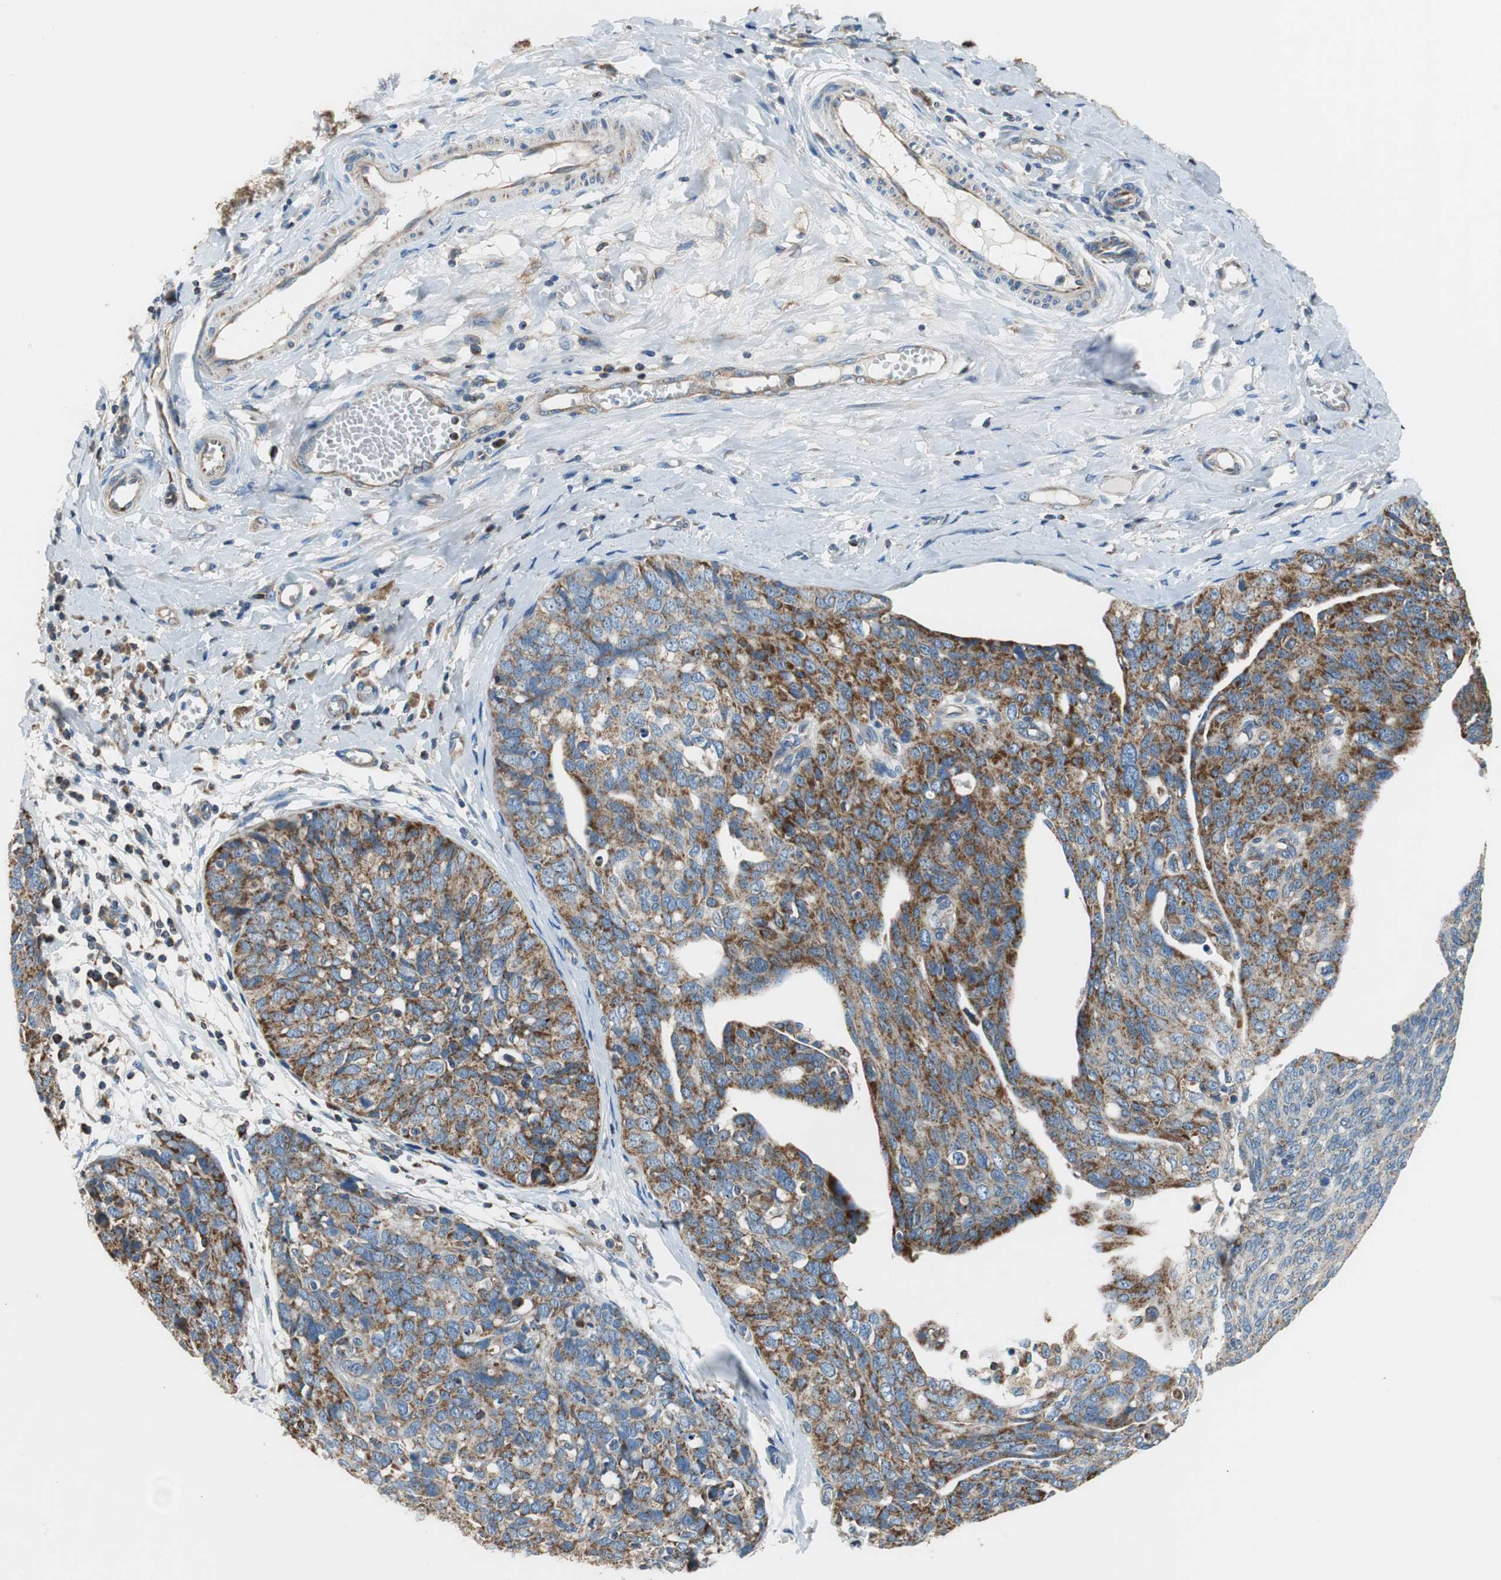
{"staining": {"intensity": "strong", "quantity": ">75%", "location": "cytoplasmic/membranous"}, "tissue": "ovarian cancer", "cell_type": "Tumor cells", "image_type": "cancer", "snomed": [{"axis": "morphology", "description": "Carcinoma, endometroid"}, {"axis": "topography", "description": "Ovary"}], "caption": "The immunohistochemical stain labels strong cytoplasmic/membranous expression in tumor cells of ovarian cancer (endometroid carcinoma) tissue.", "gene": "GSTK1", "patient": {"sex": "female", "age": 60}}